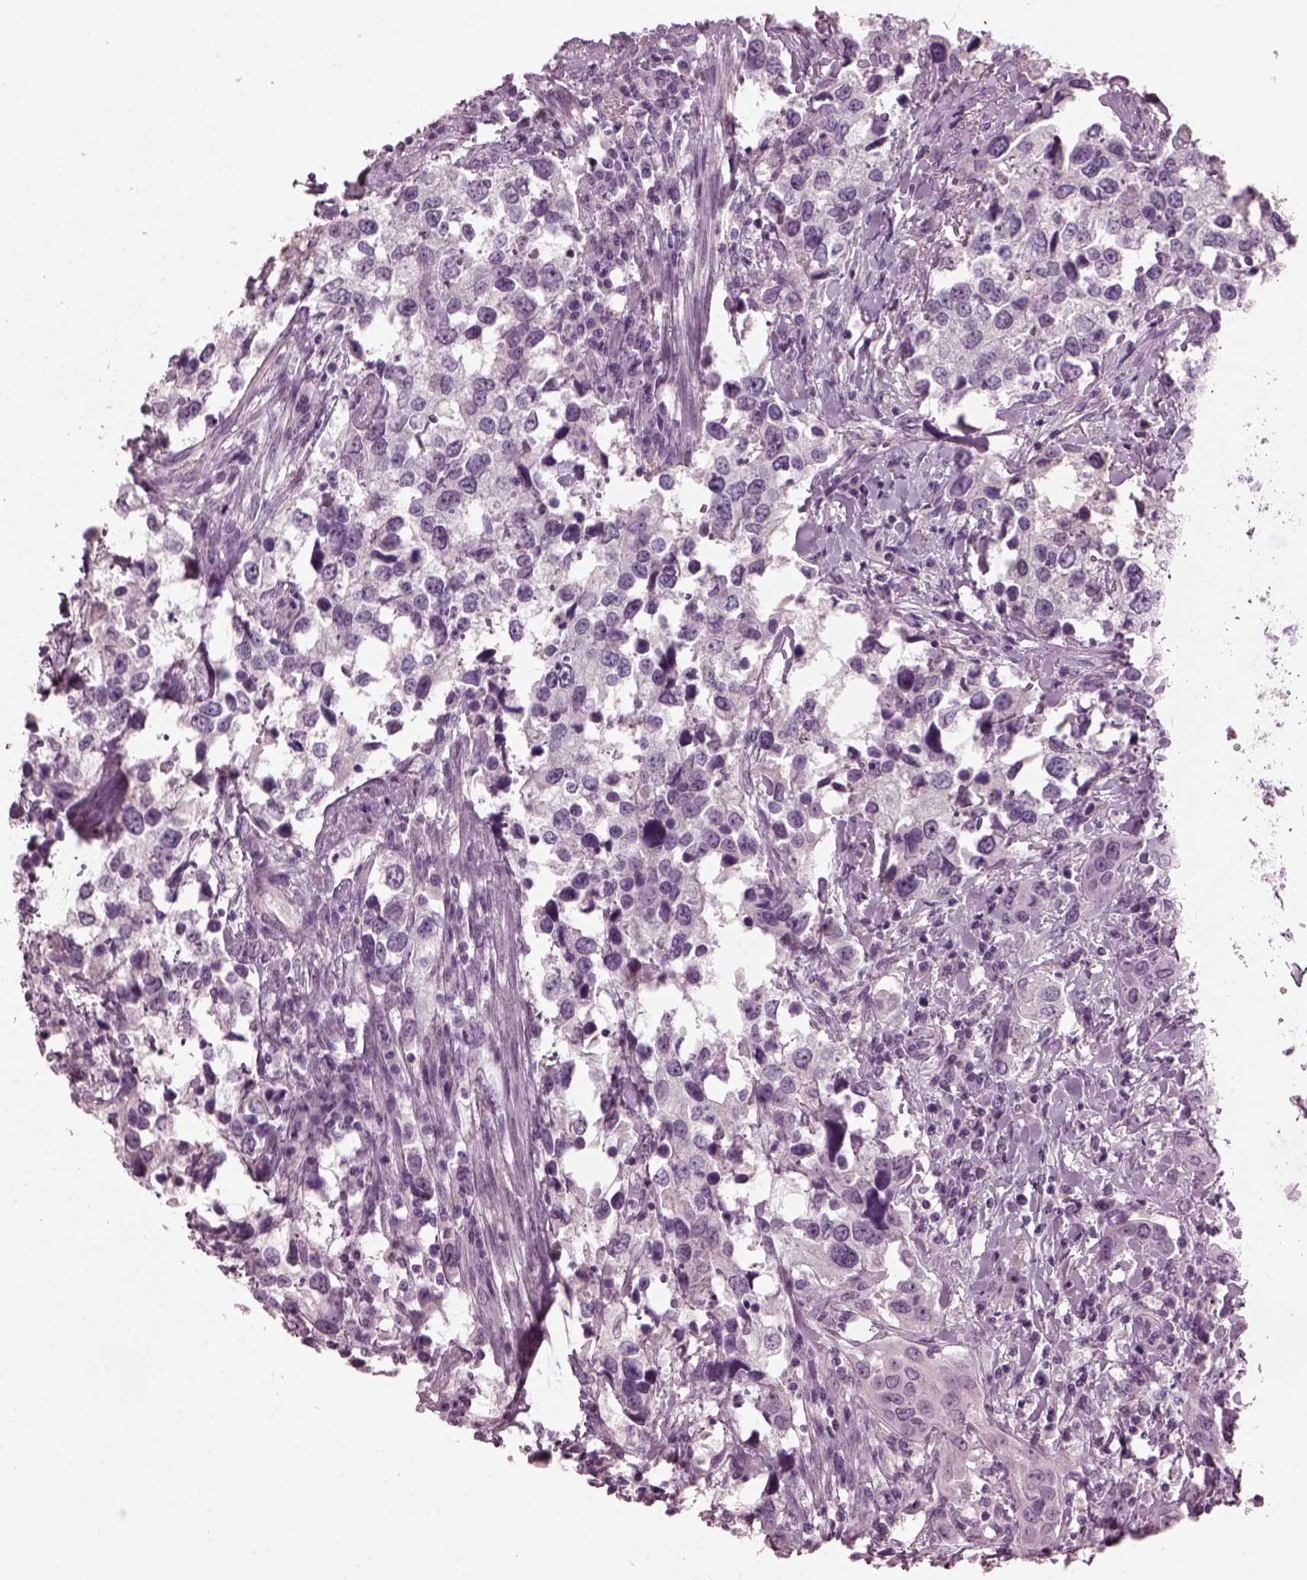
{"staining": {"intensity": "negative", "quantity": "none", "location": "none"}, "tissue": "urothelial cancer", "cell_type": "Tumor cells", "image_type": "cancer", "snomed": [{"axis": "morphology", "description": "Urothelial carcinoma, NOS"}, {"axis": "morphology", "description": "Urothelial carcinoma, High grade"}, {"axis": "topography", "description": "Urinary bladder"}], "caption": "Immunohistochemistry histopathology image of neoplastic tissue: urothelial carcinoma (high-grade) stained with DAB (3,3'-diaminobenzidine) displays no significant protein positivity in tumor cells. The staining was performed using DAB (3,3'-diaminobenzidine) to visualize the protein expression in brown, while the nuclei were stained in blue with hematoxylin (Magnification: 20x).", "gene": "SLC6A17", "patient": {"sex": "male", "age": 63}}